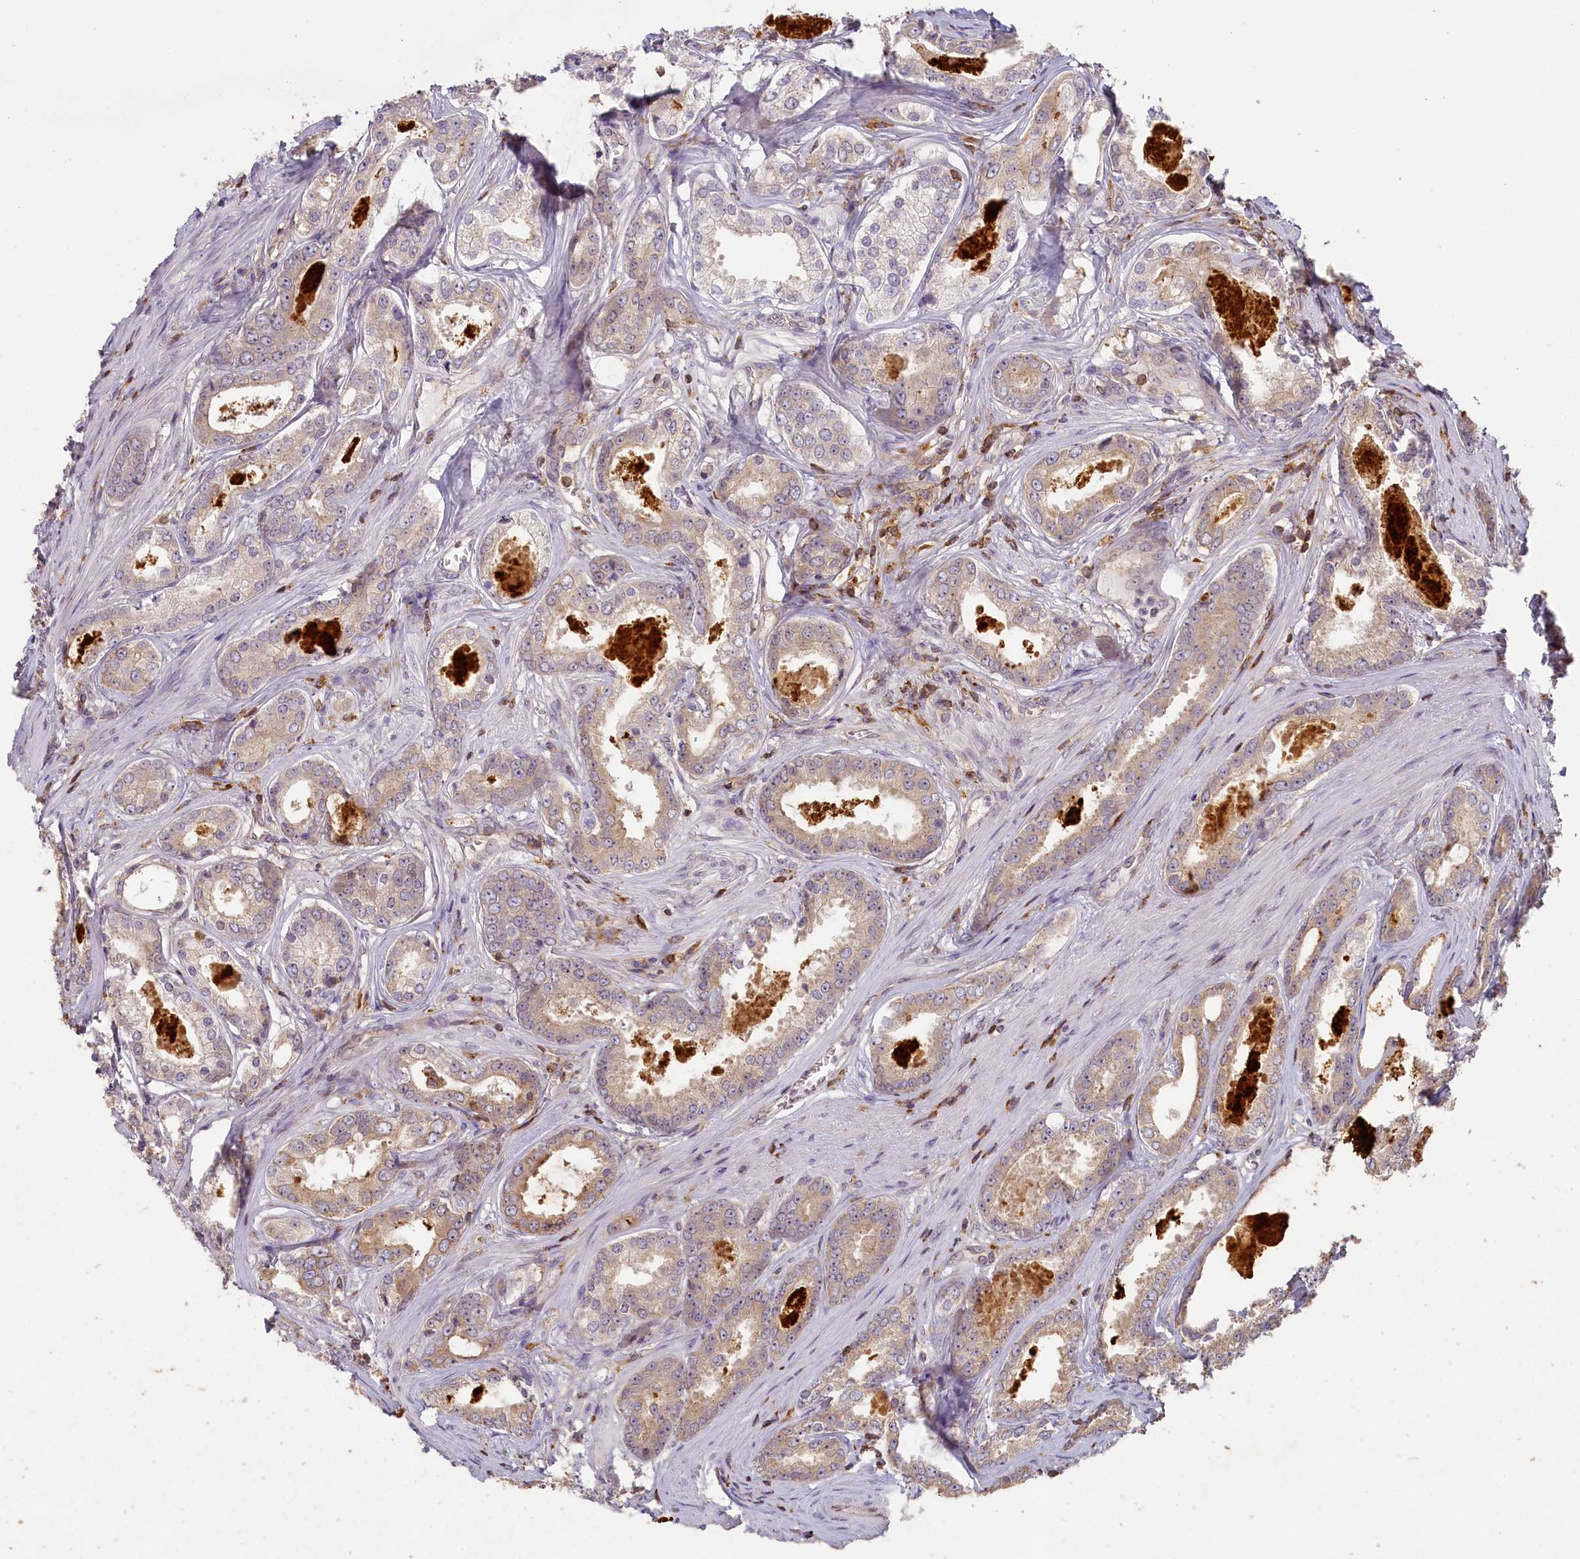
{"staining": {"intensity": "weak", "quantity": "25%-75%", "location": "cytoplasmic/membranous"}, "tissue": "prostate cancer", "cell_type": "Tumor cells", "image_type": "cancer", "snomed": [{"axis": "morphology", "description": "Adenocarcinoma, Low grade"}, {"axis": "topography", "description": "Prostate"}], "caption": "DAB immunohistochemical staining of low-grade adenocarcinoma (prostate) exhibits weak cytoplasmic/membranous protein staining in approximately 25%-75% of tumor cells.", "gene": "MADD", "patient": {"sex": "male", "age": 68}}